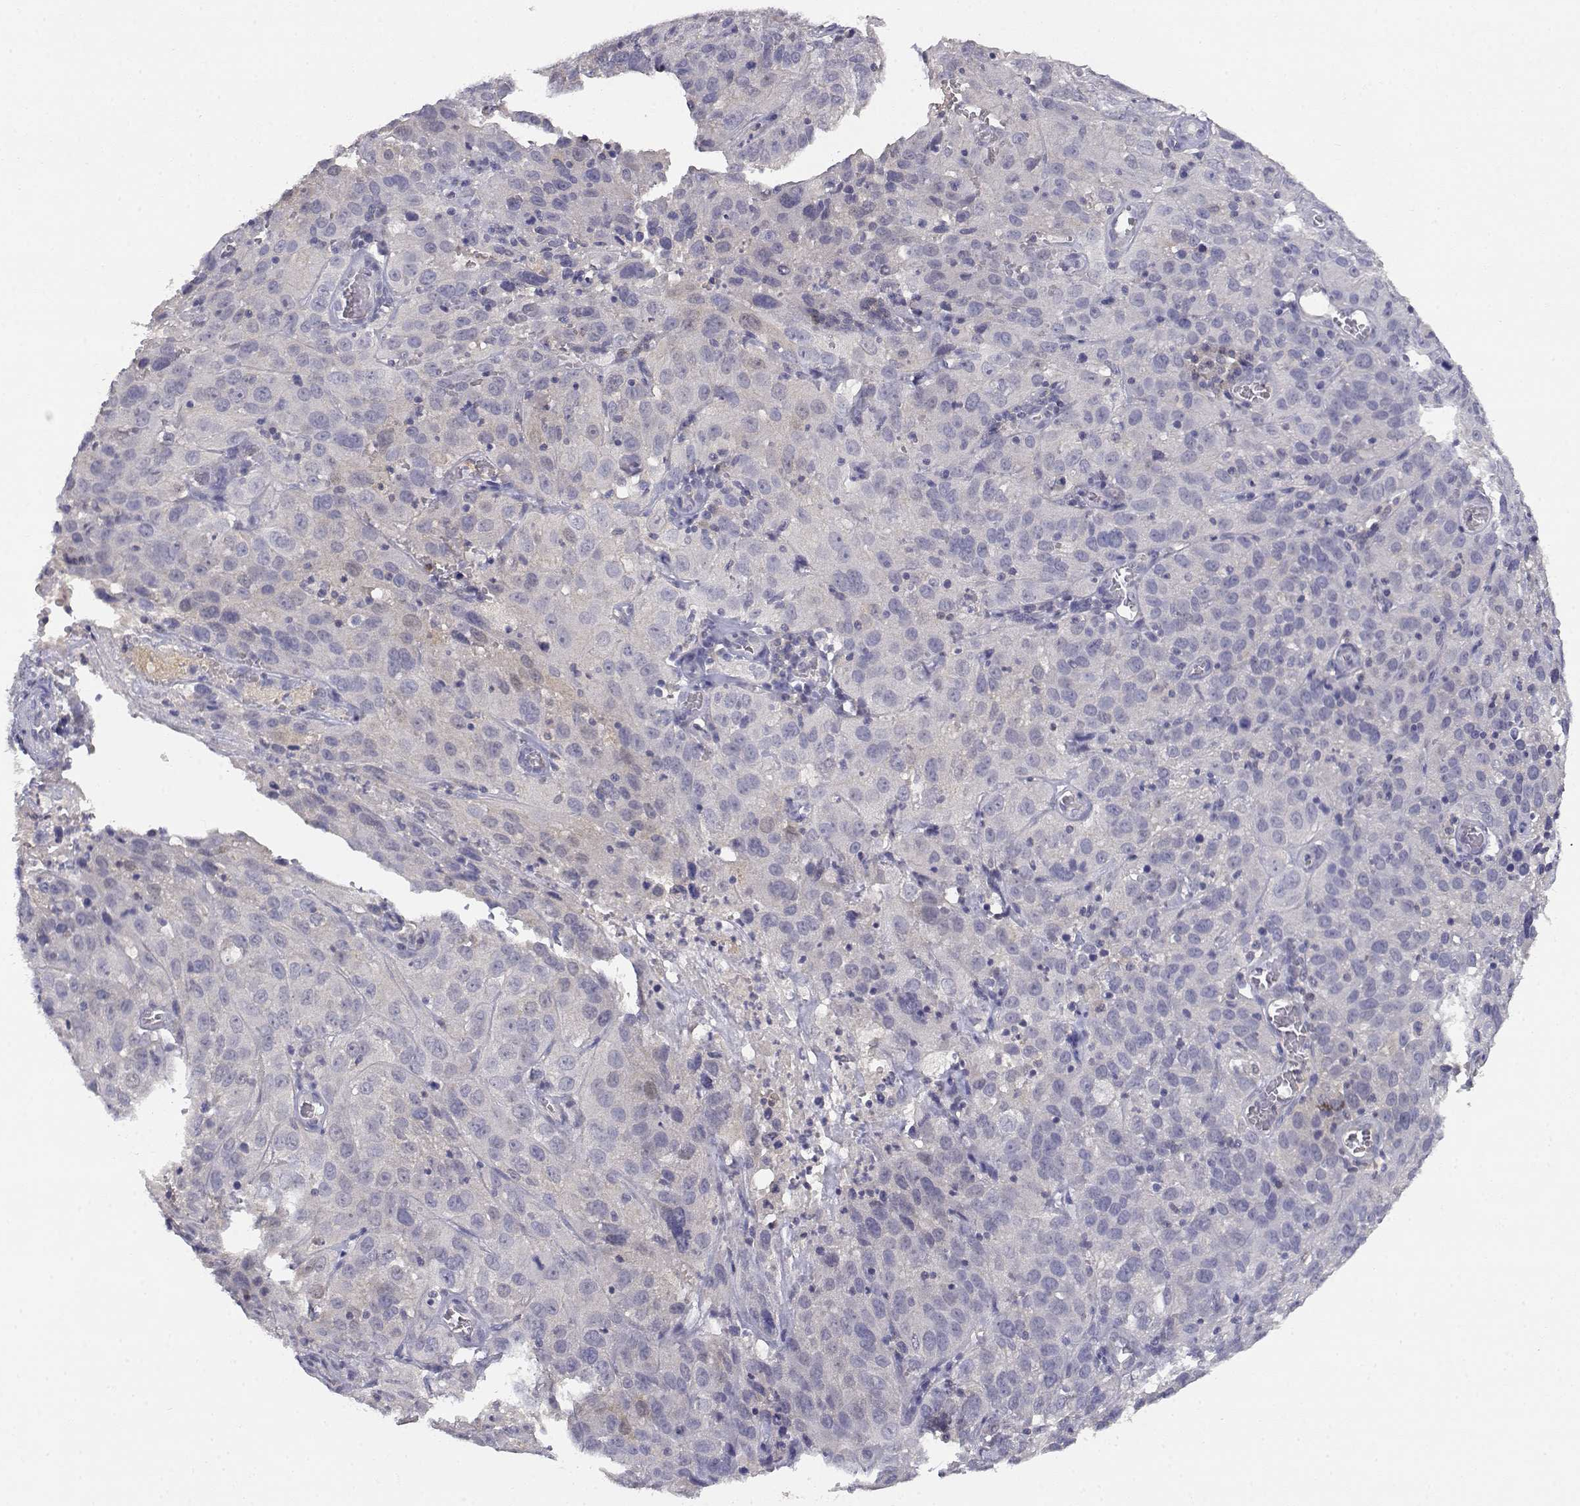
{"staining": {"intensity": "negative", "quantity": "none", "location": "none"}, "tissue": "cervical cancer", "cell_type": "Tumor cells", "image_type": "cancer", "snomed": [{"axis": "morphology", "description": "Squamous cell carcinoma, NOS"}, {"axis": "topography", "description": "Cervix"}], "caption": "Tumor cells show no significant positivity in squamous cell carcinoma (cervical). Nuclei are stained in blue.", "gene": "ADA", "patient": {"sex": "female", "age": 32}}